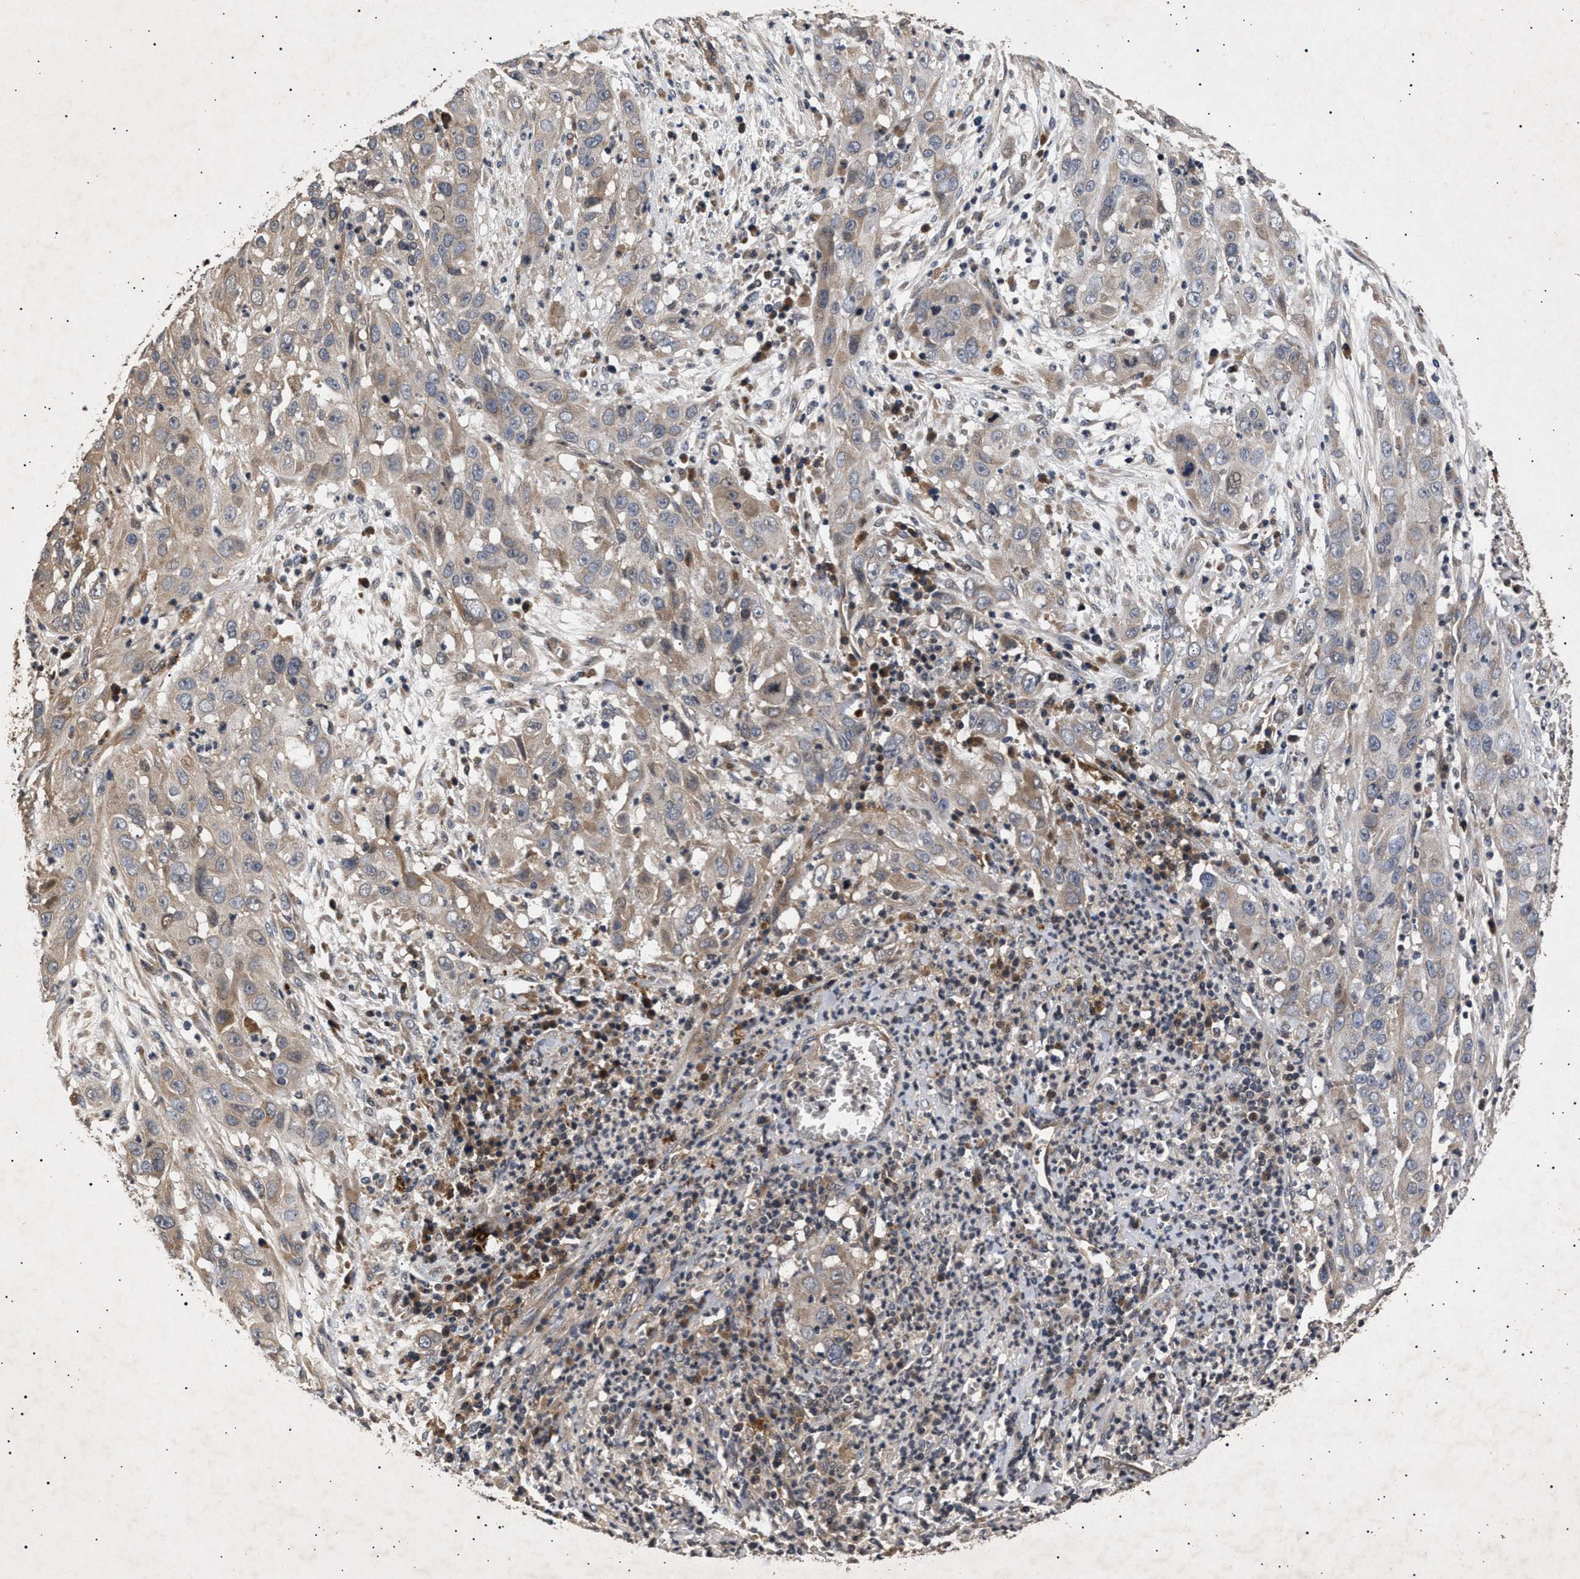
{"staining": {"intensity": "weak", "quantity": ">75%", "location": "cytoplasmic/membranous"}, "tissue": "cervical cancer", "cell_type": "Tumor cells", "image_type": "cancer", "snomed": [{"axis": "morphology", "description": "Squamous cell carcinoma, NOS"}, {"axis": "topography", "description": "Cervix"}], "caption": "A high-resolution photomicrograph shows IHC staining of cervical squamous cell carcinoma, which displays weak cytoplasmic/membranous expression in about >75% of tumor cells.", "gene": "ITGB5", "patient": {"sex": "female", "age": 32}}